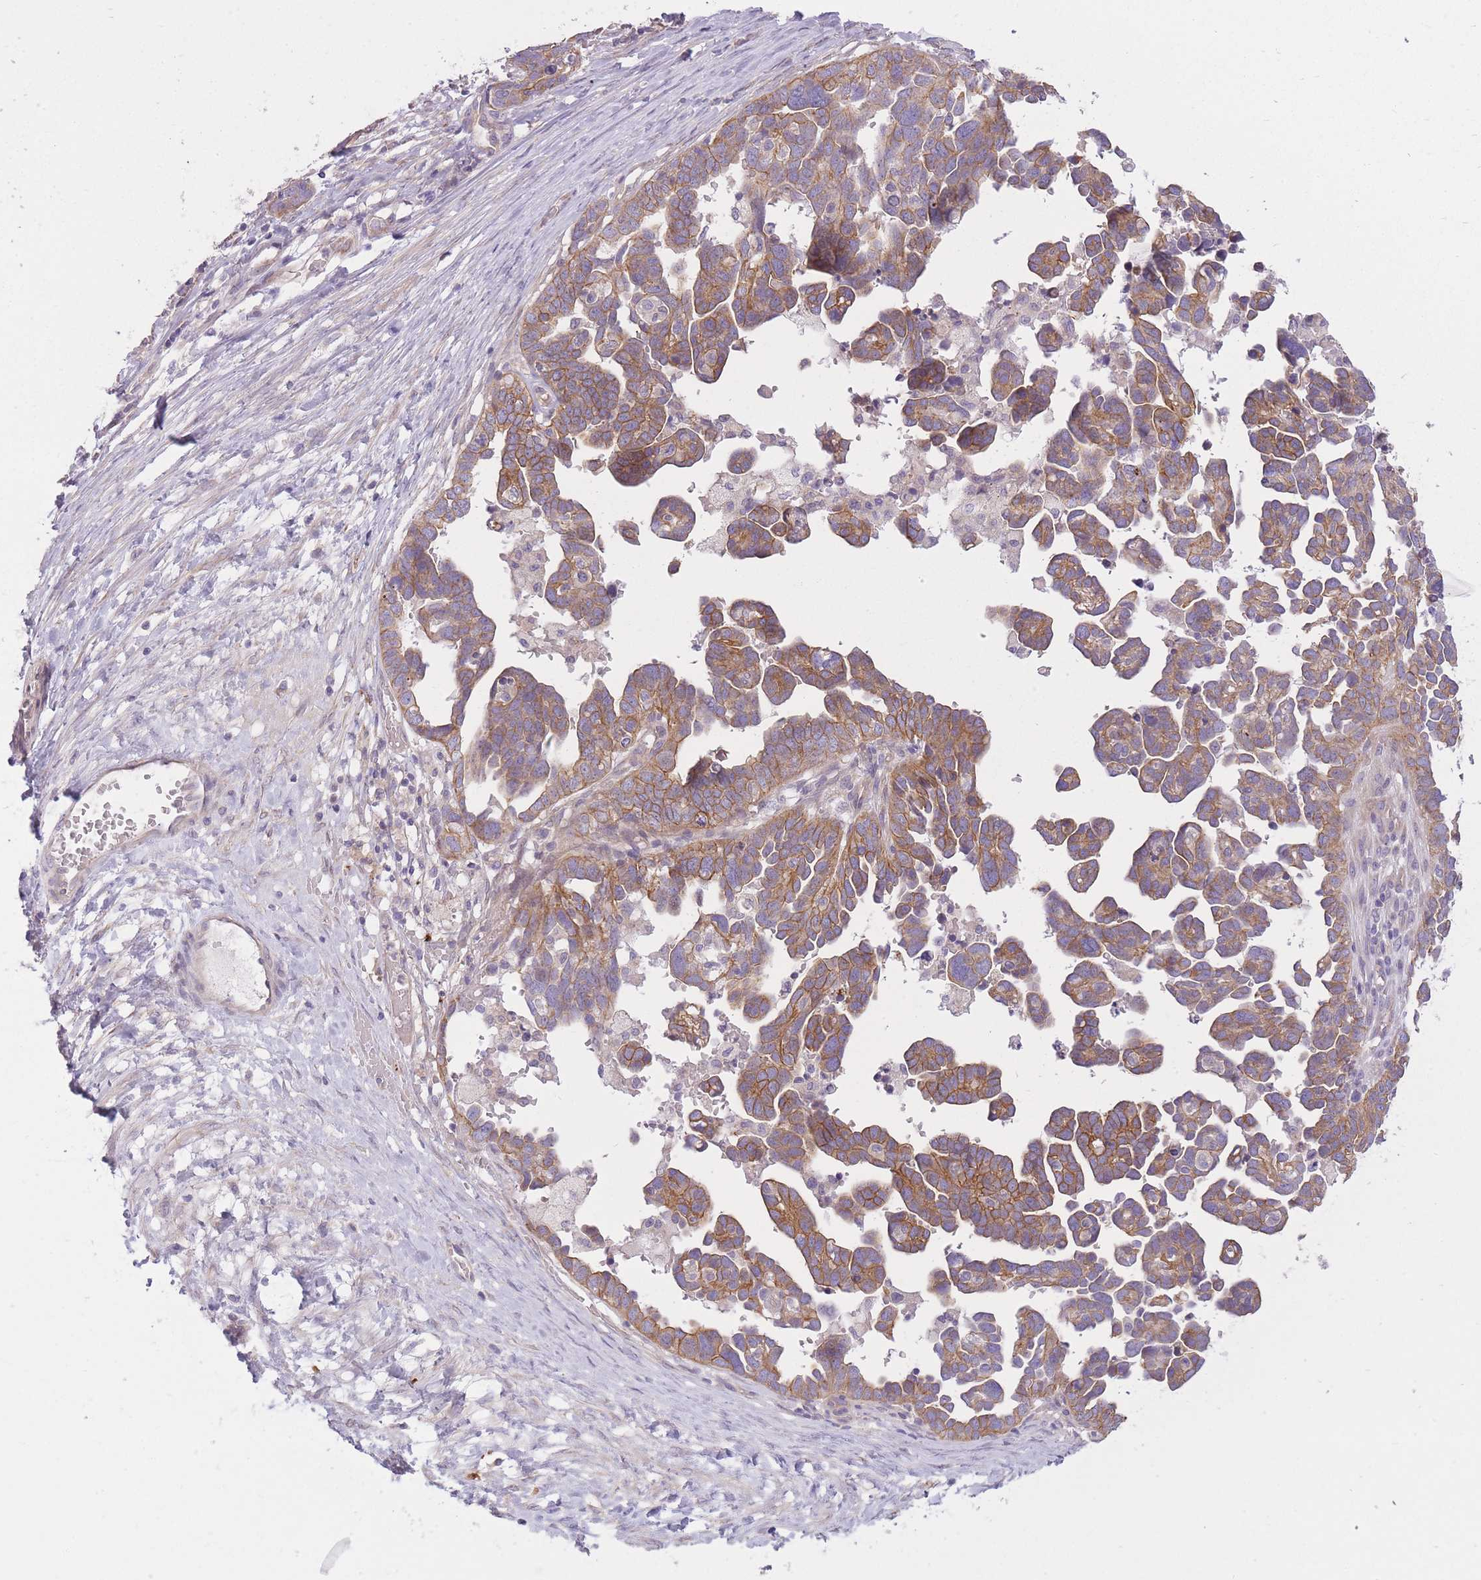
{"staining": {"intensity": "moderate", "quantity": ">75%", "location": "cytoplasmic/membranous"}, "tissue": "ovarian cancer", "cell_type": "Tumor cells", "image_type": "cancer", "snomed": [{"axis": "morphology", "description": "Cystadenocarcinoma, serous, NOS"}, {"axis": "topography", "description": "Ovary"}], "caption": "Moderate cytoplasmic/membranous protein staining is present in about >75% of tumor cells in serous cystadenocarcinoma (ovarian).", "gene": "REV1", "patient": {"sex": "female", "age": 54}}